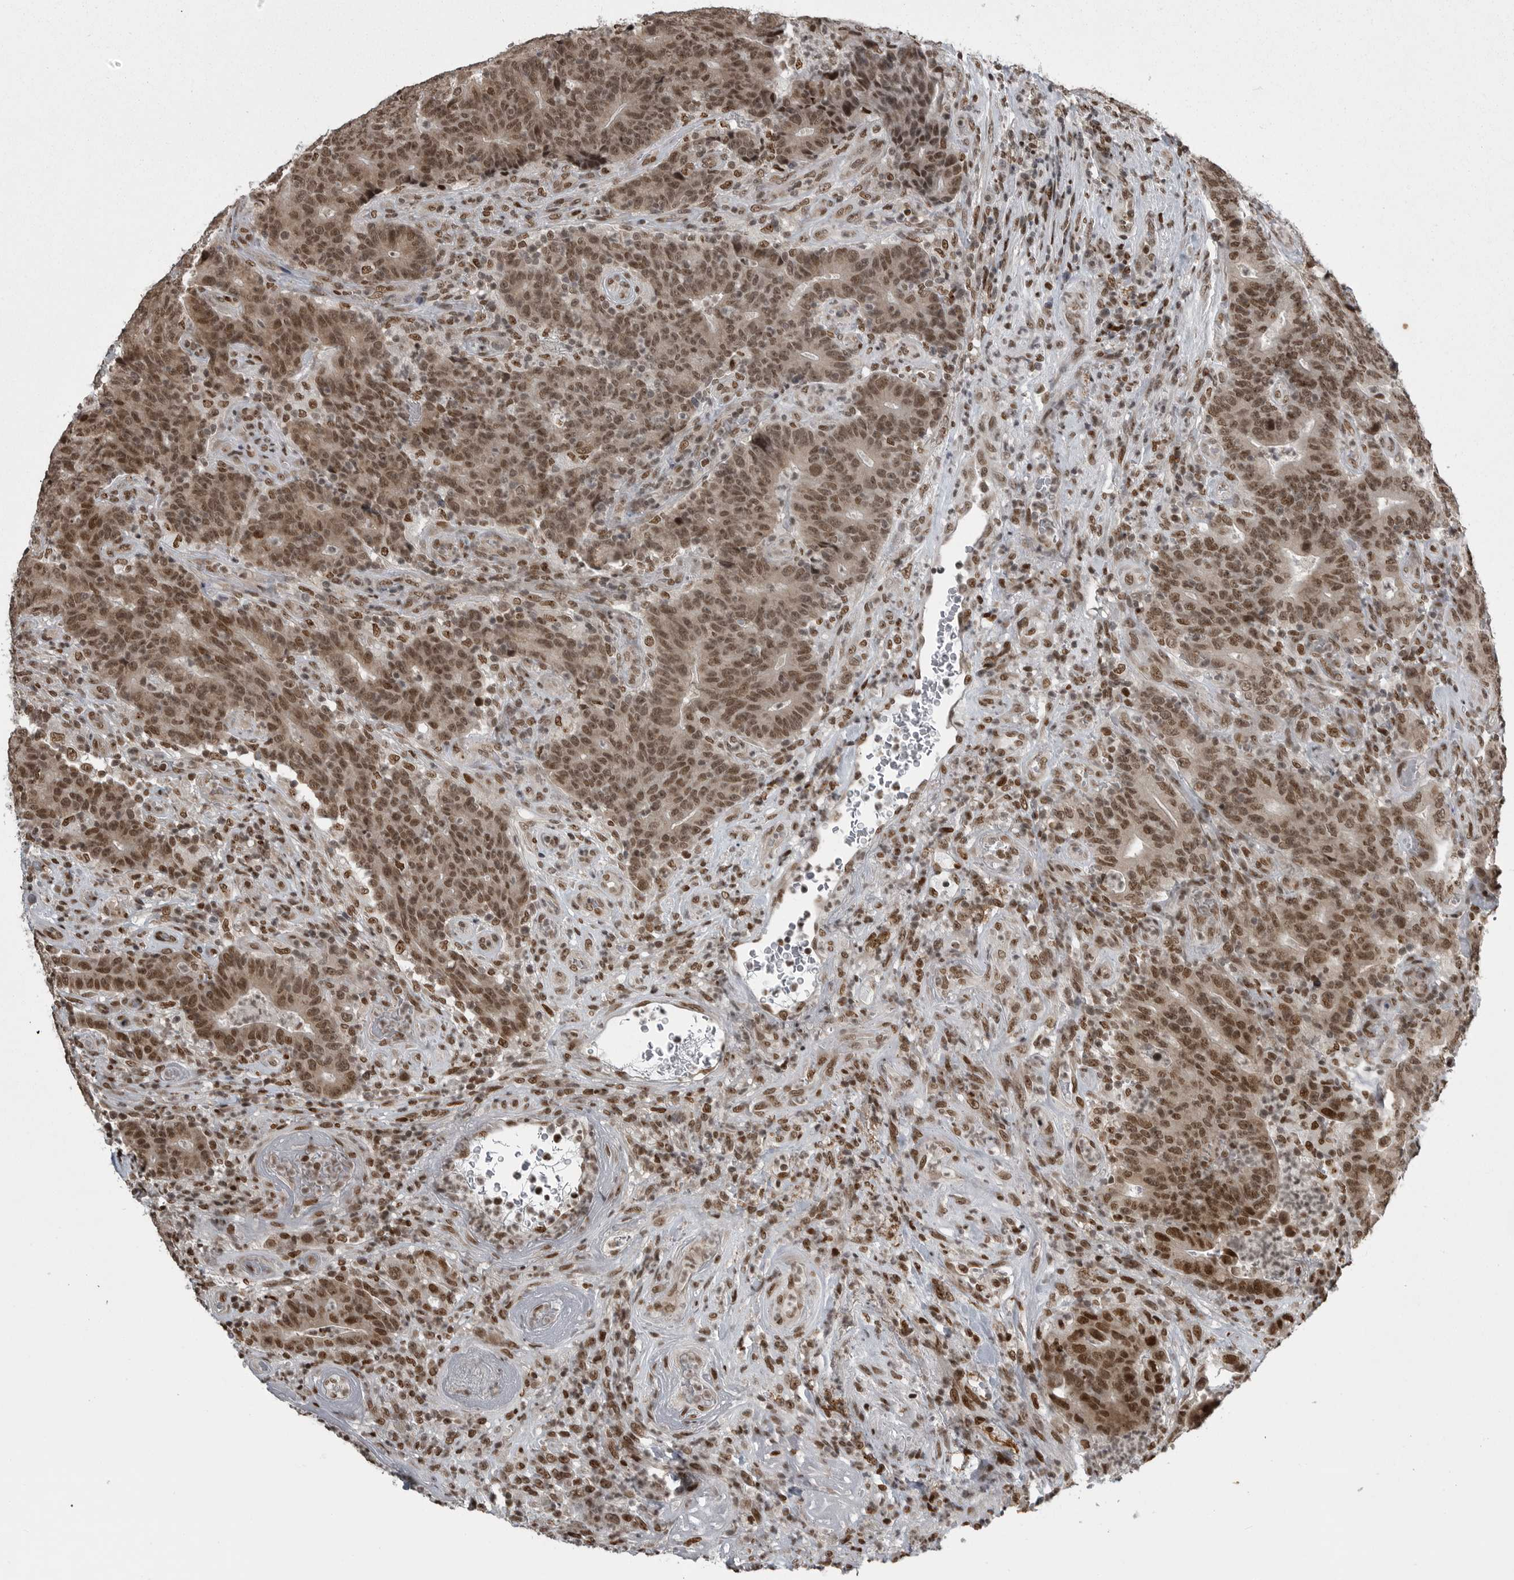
{"staining": {"intensity": "moderate", "quantity": ">75%", "location": "cytoplasmic/membranous,nuclear"}, "tissue": "colorectal cancer", "cell_type": "Tumor cells", "image_type": "cancer", "snomed": [{"axis": "morphology", "description": "Normal tissue, NOS"}, {"axis": "morphology", "description": "Adenocarcinoma, NOS"}, {"axis": "topography", "description": "Colon"}], "caption": "A medium amount of moderate cytoplasmic/membranous and nuclear staining is present in approximately >75% of tumor cells in colorectal cancer tissue. The protein is stained brown, and the nuclei are stained in blue (DAB IHC with brightfield microscopy, high magnification).", "gene": "YAF2", "patient": {"sex": "female", "age": 75}}